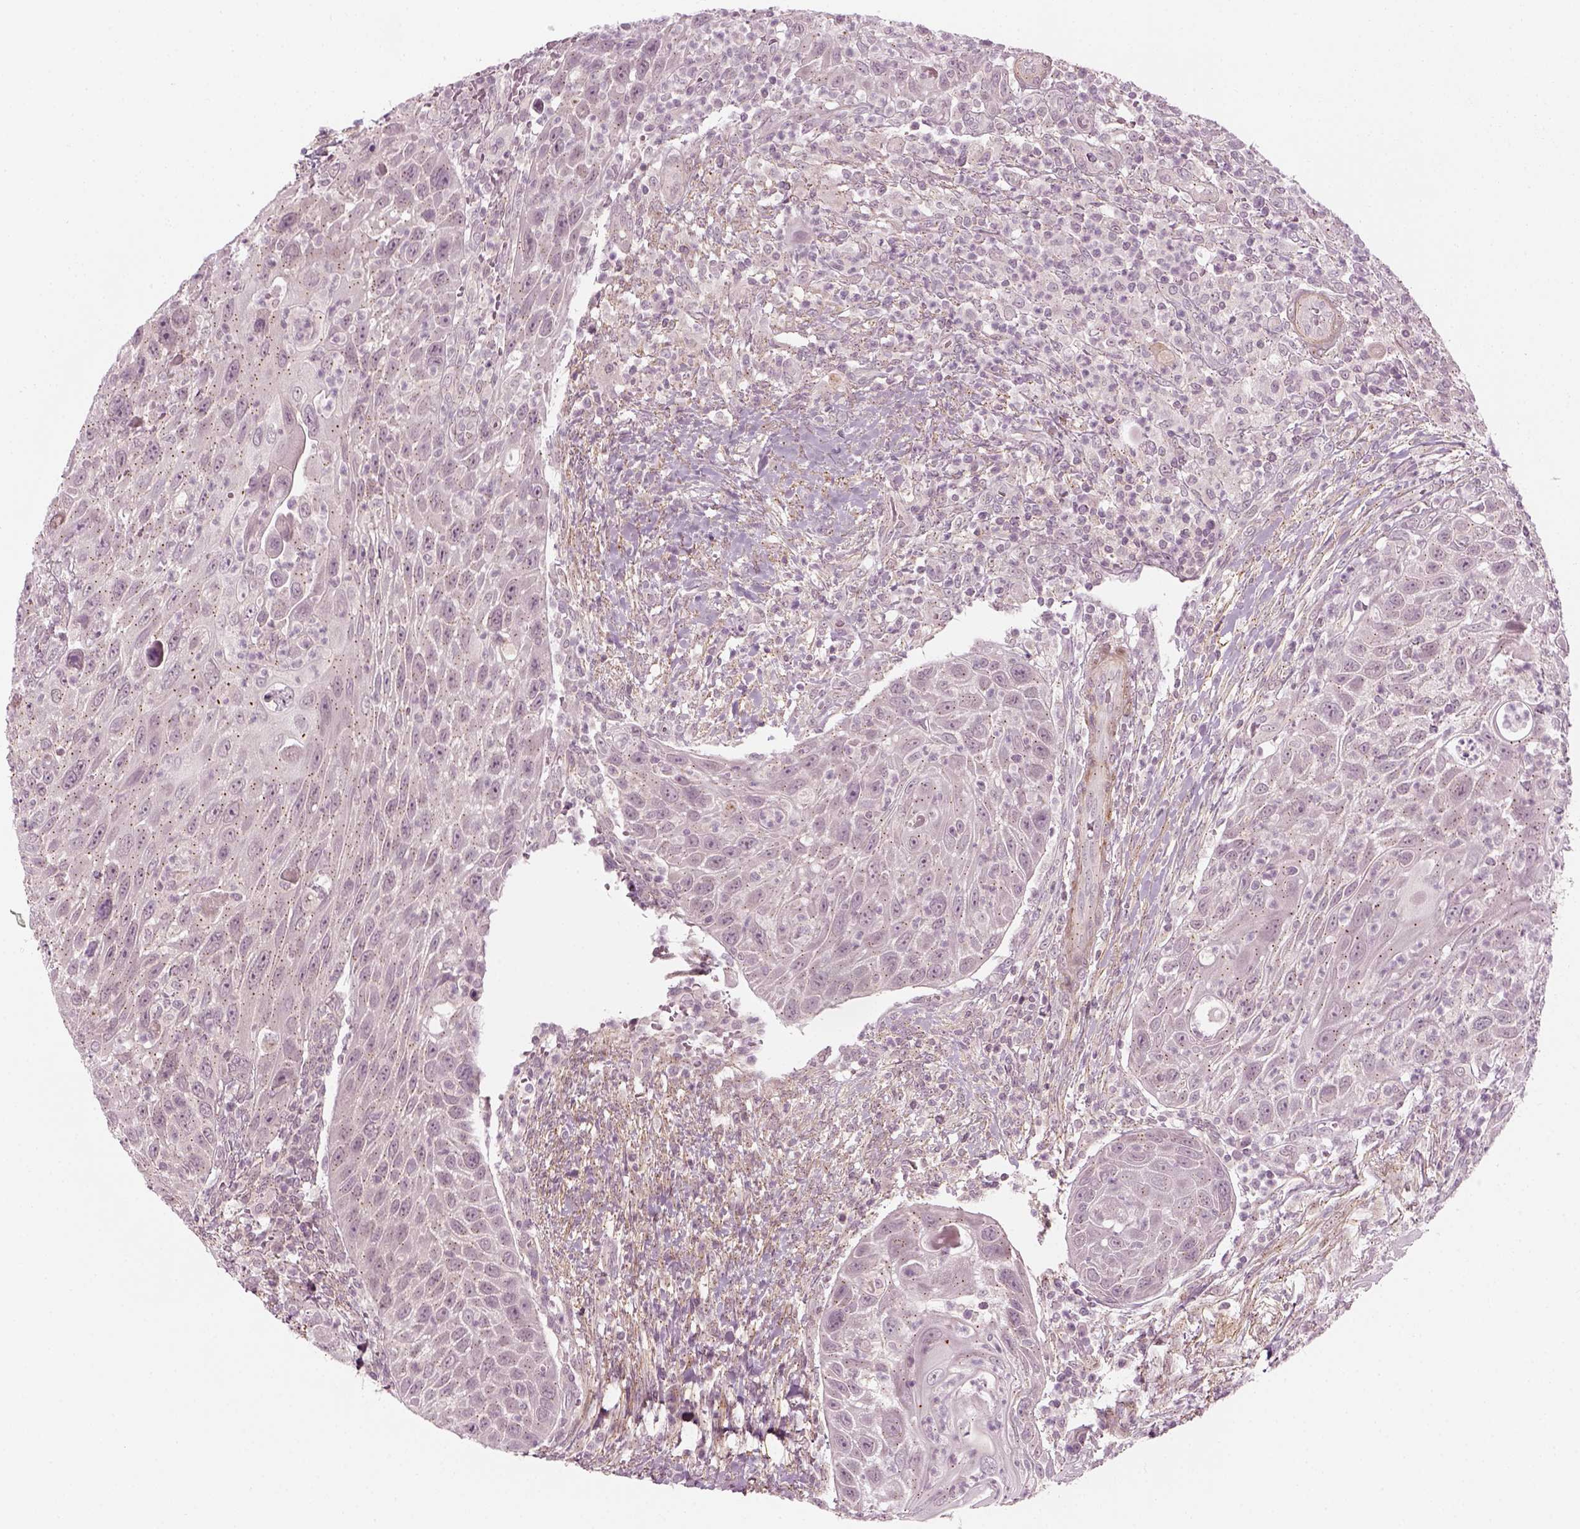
{"staining": {"intensity": "negative", "quantity": "none", "location": "none"}, "tissue": "head and neck cancer", "cell_type": "Tumor cells", "image_type": "cancer", "snomed": [{"axis": "morphology", "description": "Squamous cell carcinoma, NOS"}, {"axis": "topography", "description": "Head-Neck"}], "caption": "DAB immunohistochemical staining of head and neck cancer (squamous cell carcinoma) shows no significant staining in tumor cells.", "gene": "MLIP", "patient": {"sex": "male", "age": 69}}